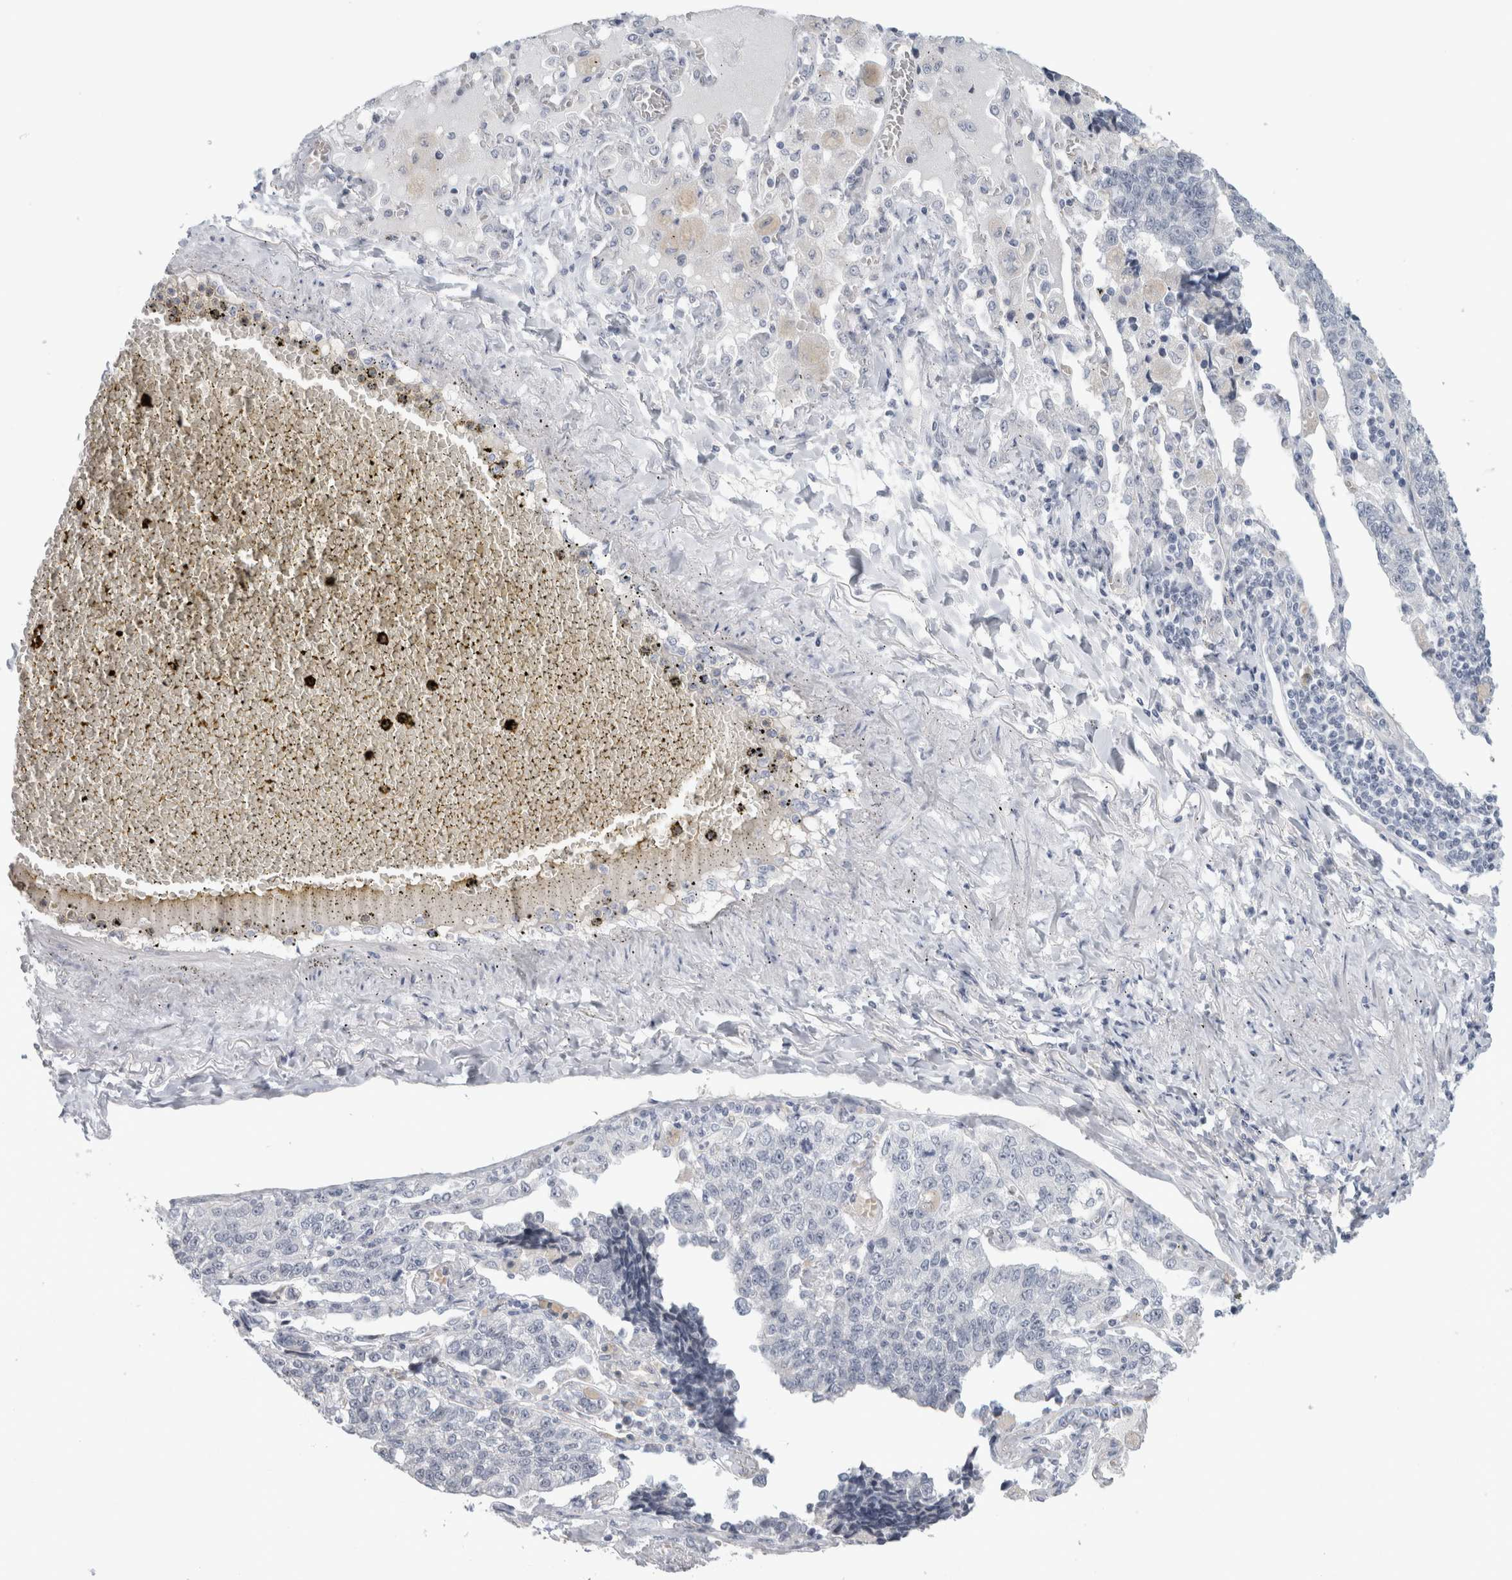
{"staining": {"intensity": "negative", "quantity": "none", "location": "none"}, "tissue": "lung cancer", "cell_type": "Tumor cells", "image_type": "cancer", "snomed": [{"axis": "morphology", "description": "Adenocarcinoma, NOS"}, {"axis": "topography", "description": "Lung"}], "caption": "An IHC histopathology image of lung adenocarcinoma is shown. There is no staining in tumor cells of lung adenocarcinoma. (DAB immunohistochemistry (IHC) with hematoxylin counter stain).", "gene": "FMR1NB", "patient": {"sex": "male", "age": 49}}